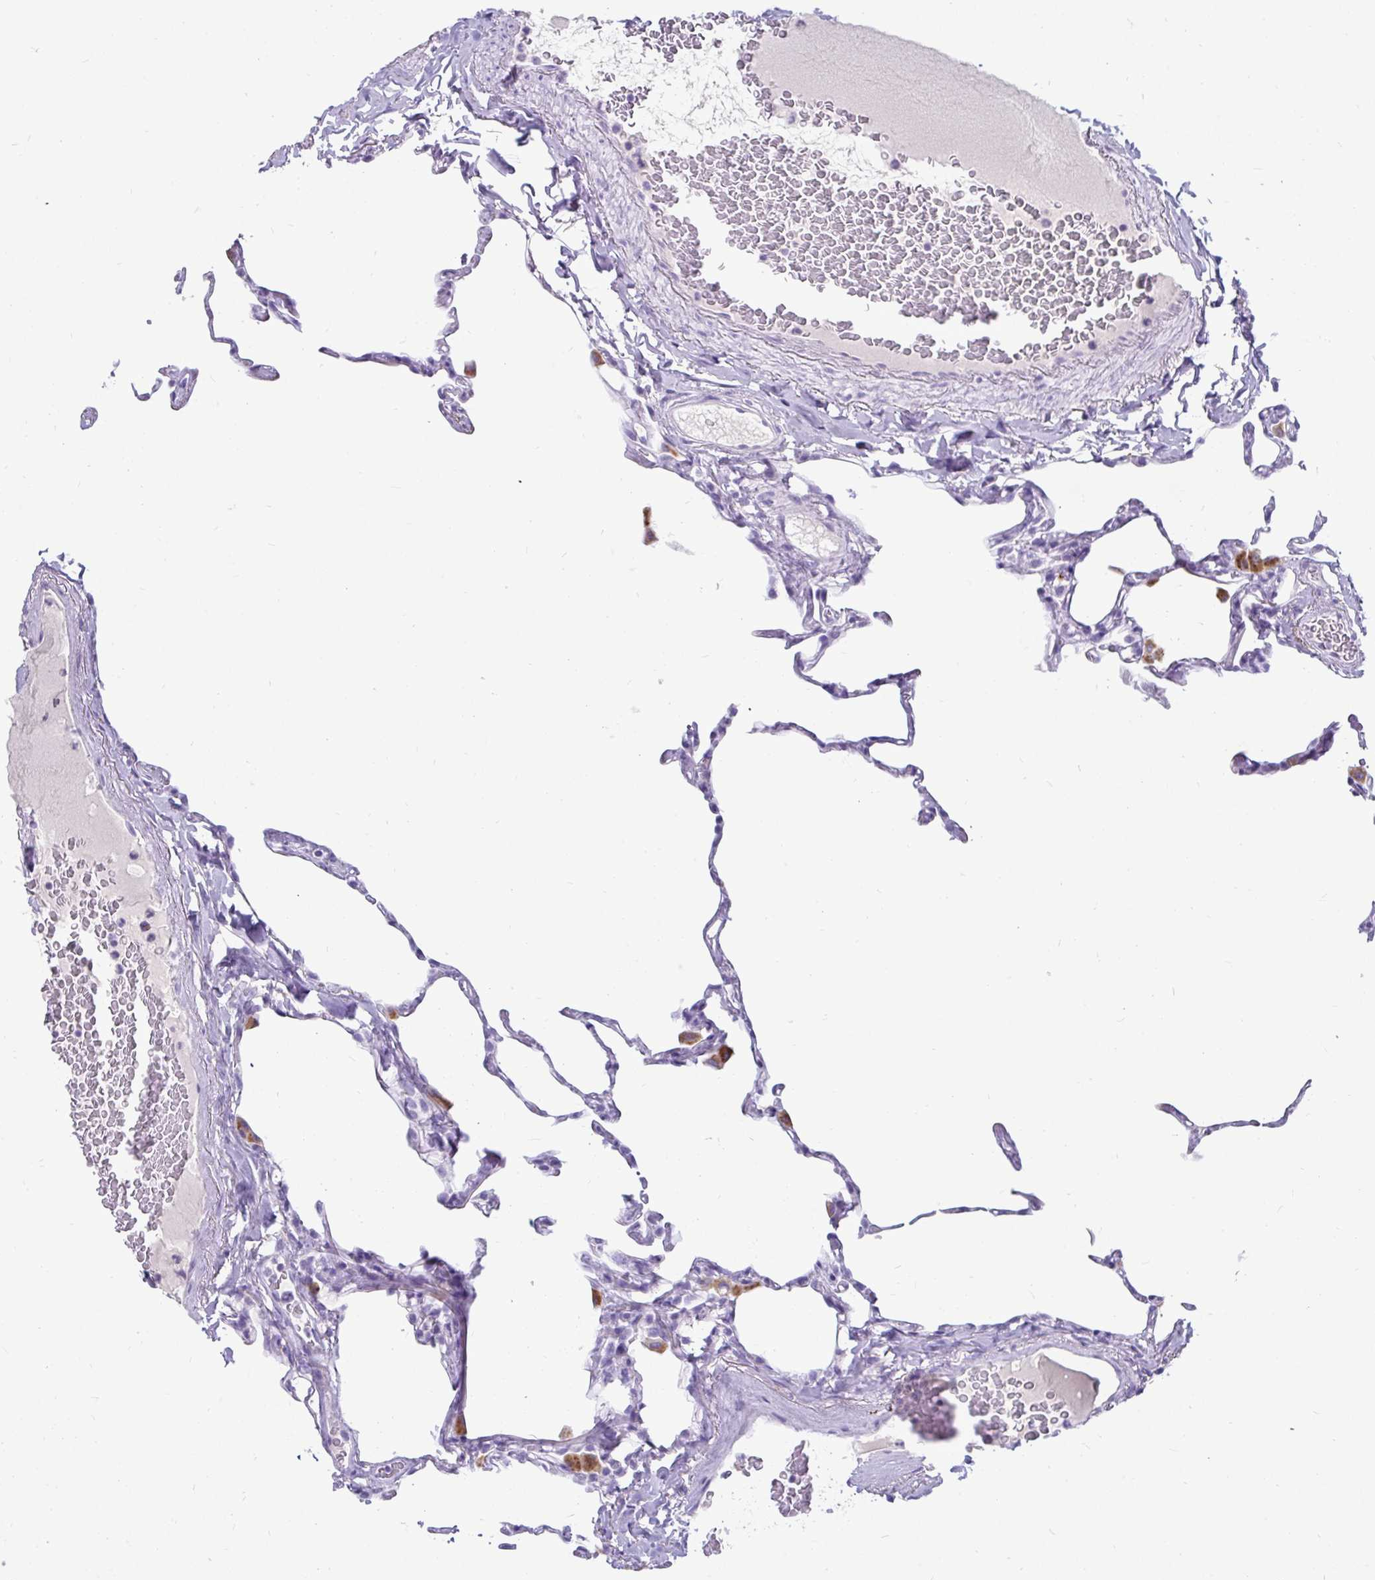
{"staining": {"intensity": "negative", "quantity": "none", "location": "none"}, "tissue": "lung", "cell_type": "Alveolar cells", "image_type": "normal", "snomed": [{"axis": "morphology", "description": "Normal tissue, NOS"}, {"axis": "topography", "description": "Lung"}], "caption": "This is an immunohistochemistry photomicrograph of unremarkable human lung. There is no staining in alveolar cells.", "gene": "CTSZ", "patient": {"sex": "male", "age": 65}}